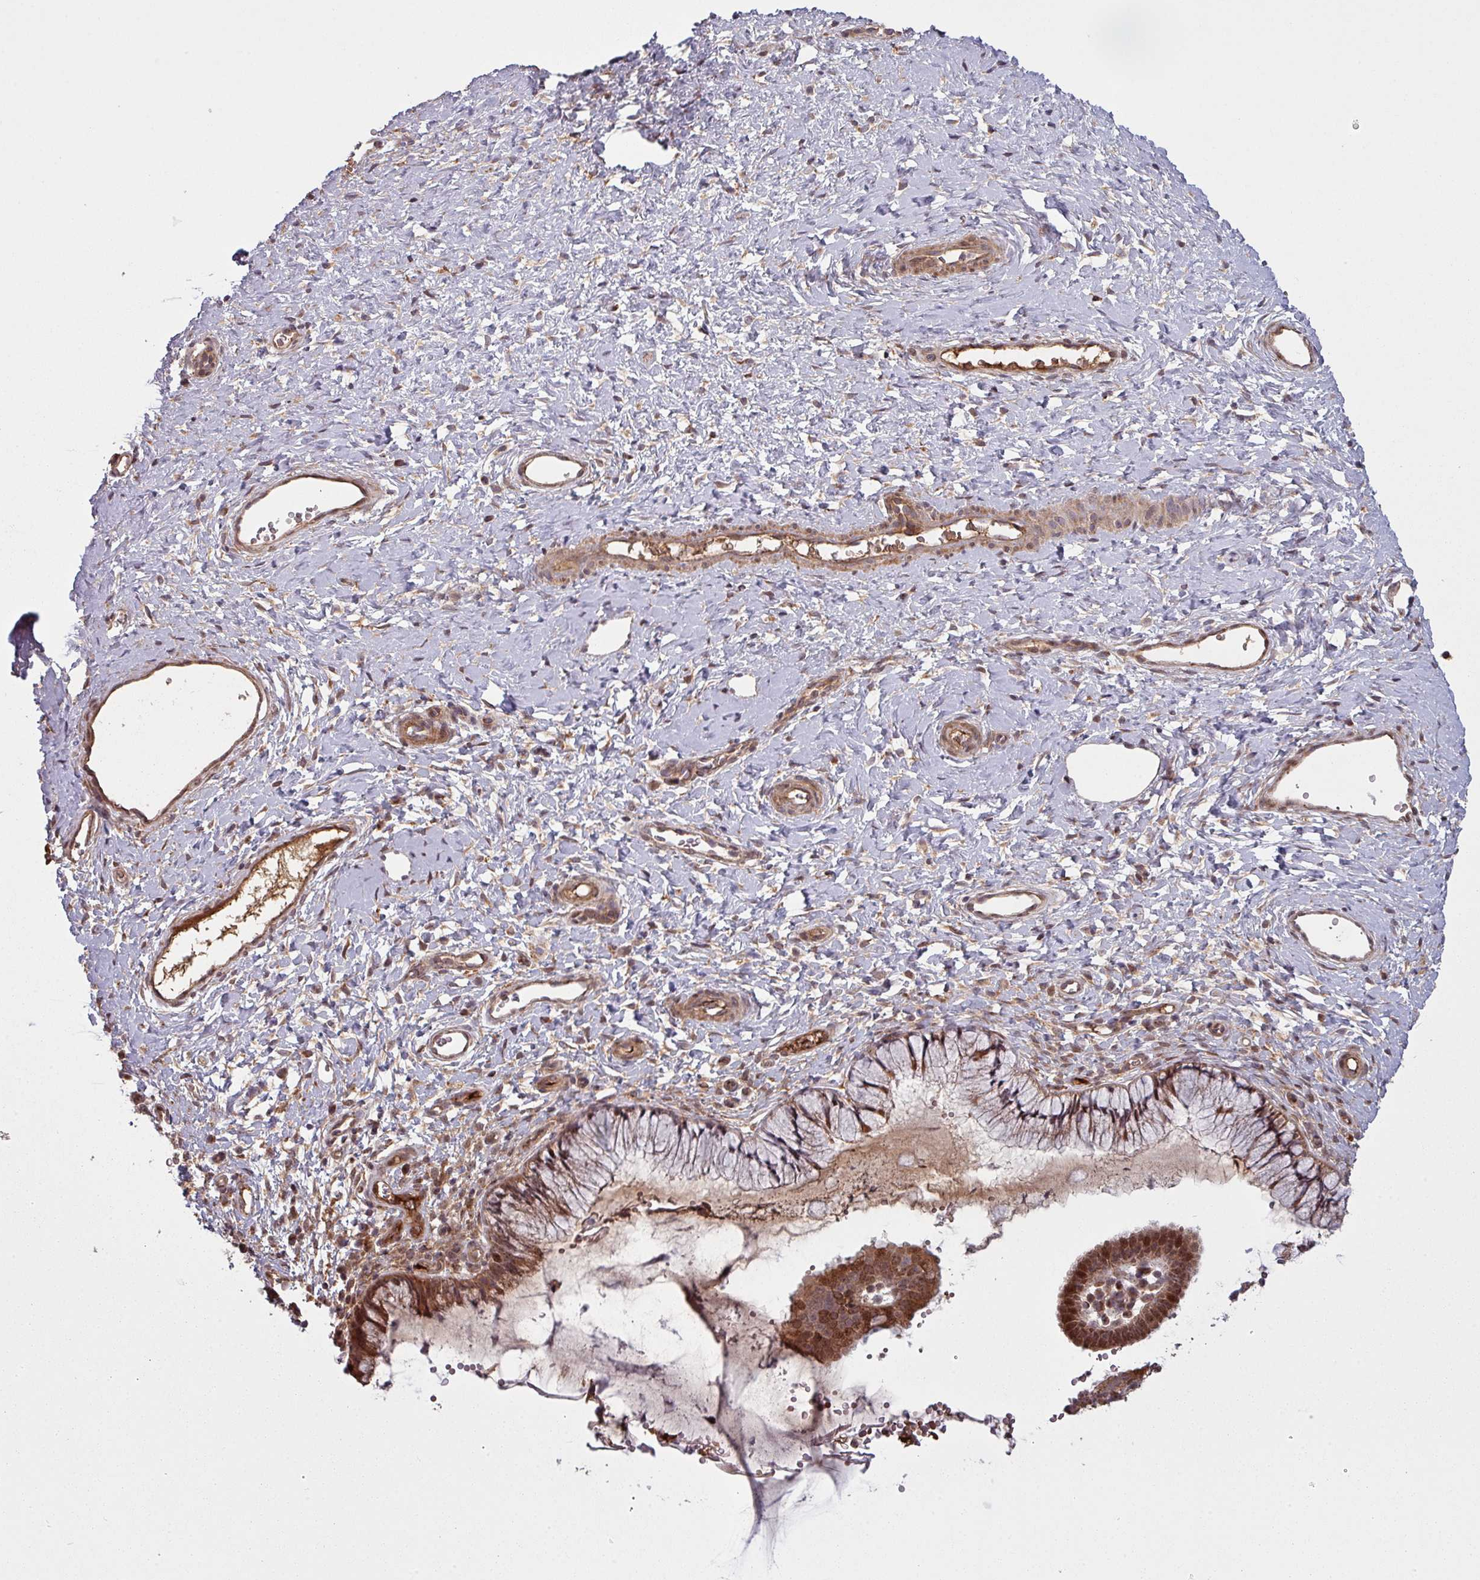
{"staining": {"intensity": "strong", "quantity": "25%-75%", "location": "cytoplasmic/membranous,nuclear"}, "tissue": "cervix", "cell_type": "Glandular cells", "image_type": "normal", "snomed": [{"axis": "morphology", "description": "Normal tissue, NOS"}, {"axis": "topography", "description": "Cervix"}], "caption": "This is an image of immunohistochemistry staining of benign cervix, which shows strong expression in the cytoplasmic/membranous,nuclear of glandular cells.", "gene": "SNRNP25", "patient": {"sex": "female", "age": 36}}